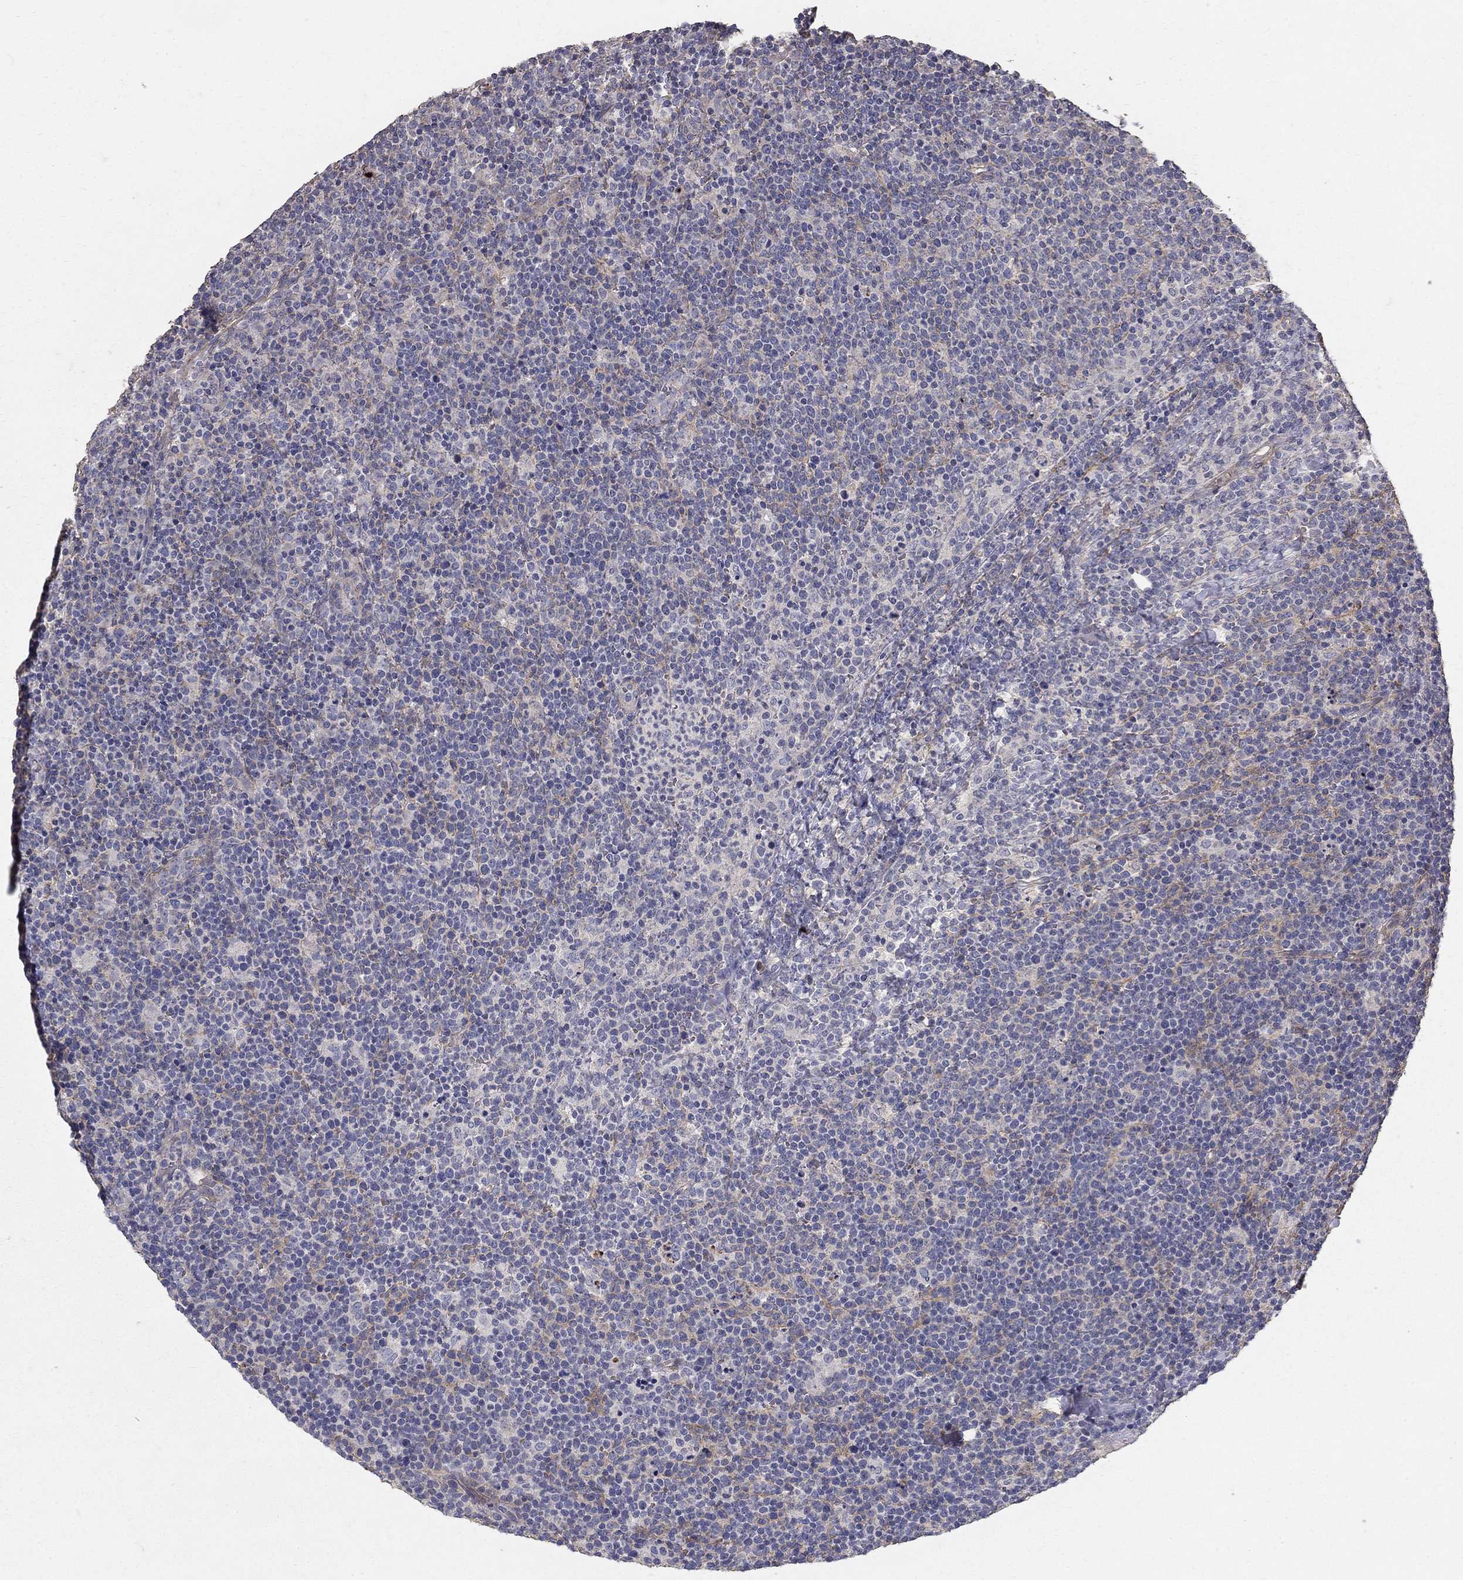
{"staining": {"intensity": "negative", "quantity": "none", "location": "none"}, "tissue": "lymphoma", "cell_type": "Tumor cells", "image_type": "cancer", "snomed": [{"axis": "morphology", "description": "Malignant lymphoma, non-Hodgkin's type, High grade"}, {"axis": "topography", "description": "Lymph node"}], "caption": "The micrograph demonstrates no staining of tumor cells in high-grade malignant lymphoma, non-Hodgkin's type.", "gene": "MPP2", "patient": {"sex": "male", "age": 61}}